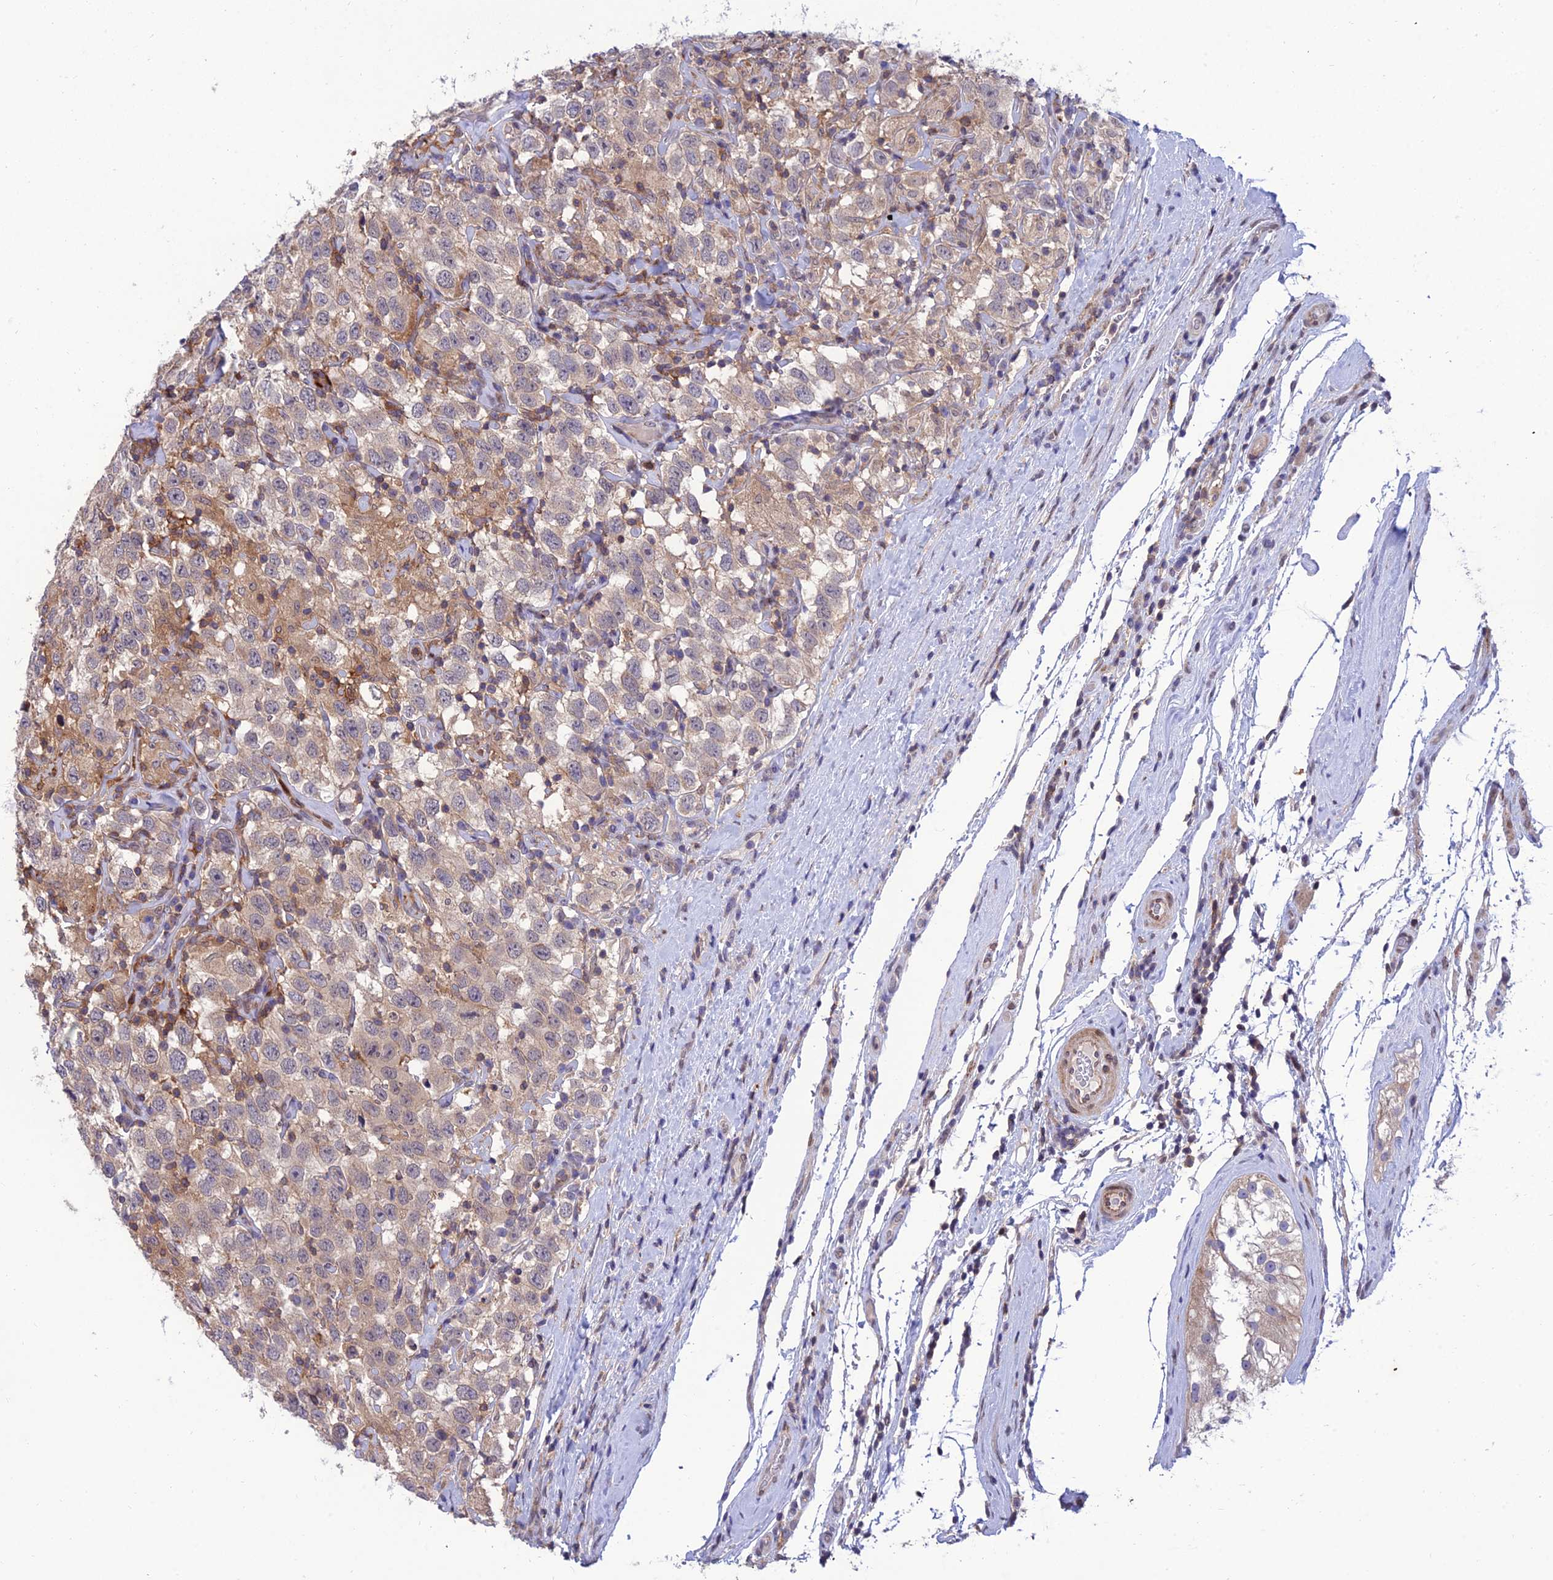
{"staining": {"intensity": "weak", "quantity": "25%-75%", "location": "cytoplasmic/membranous"}, "tissue": "testis cancer", "cell_type": "Tumor cells", "image_type": "cancer", "snomed": [{"axis": "morphology", "description": "Seminoma, NOS"}, {"axis": "topography", "description": "Testis"}], "caption": "A low amount of weak cytoplasmic/membranous staining is identified in approximately 25%-75% of tumor cells in testis seminoma tissue. (IHC, brightfield microscopy, high magnification).", "gene": "FAM76A", "patient": {"sex": "male", "age": 41}}